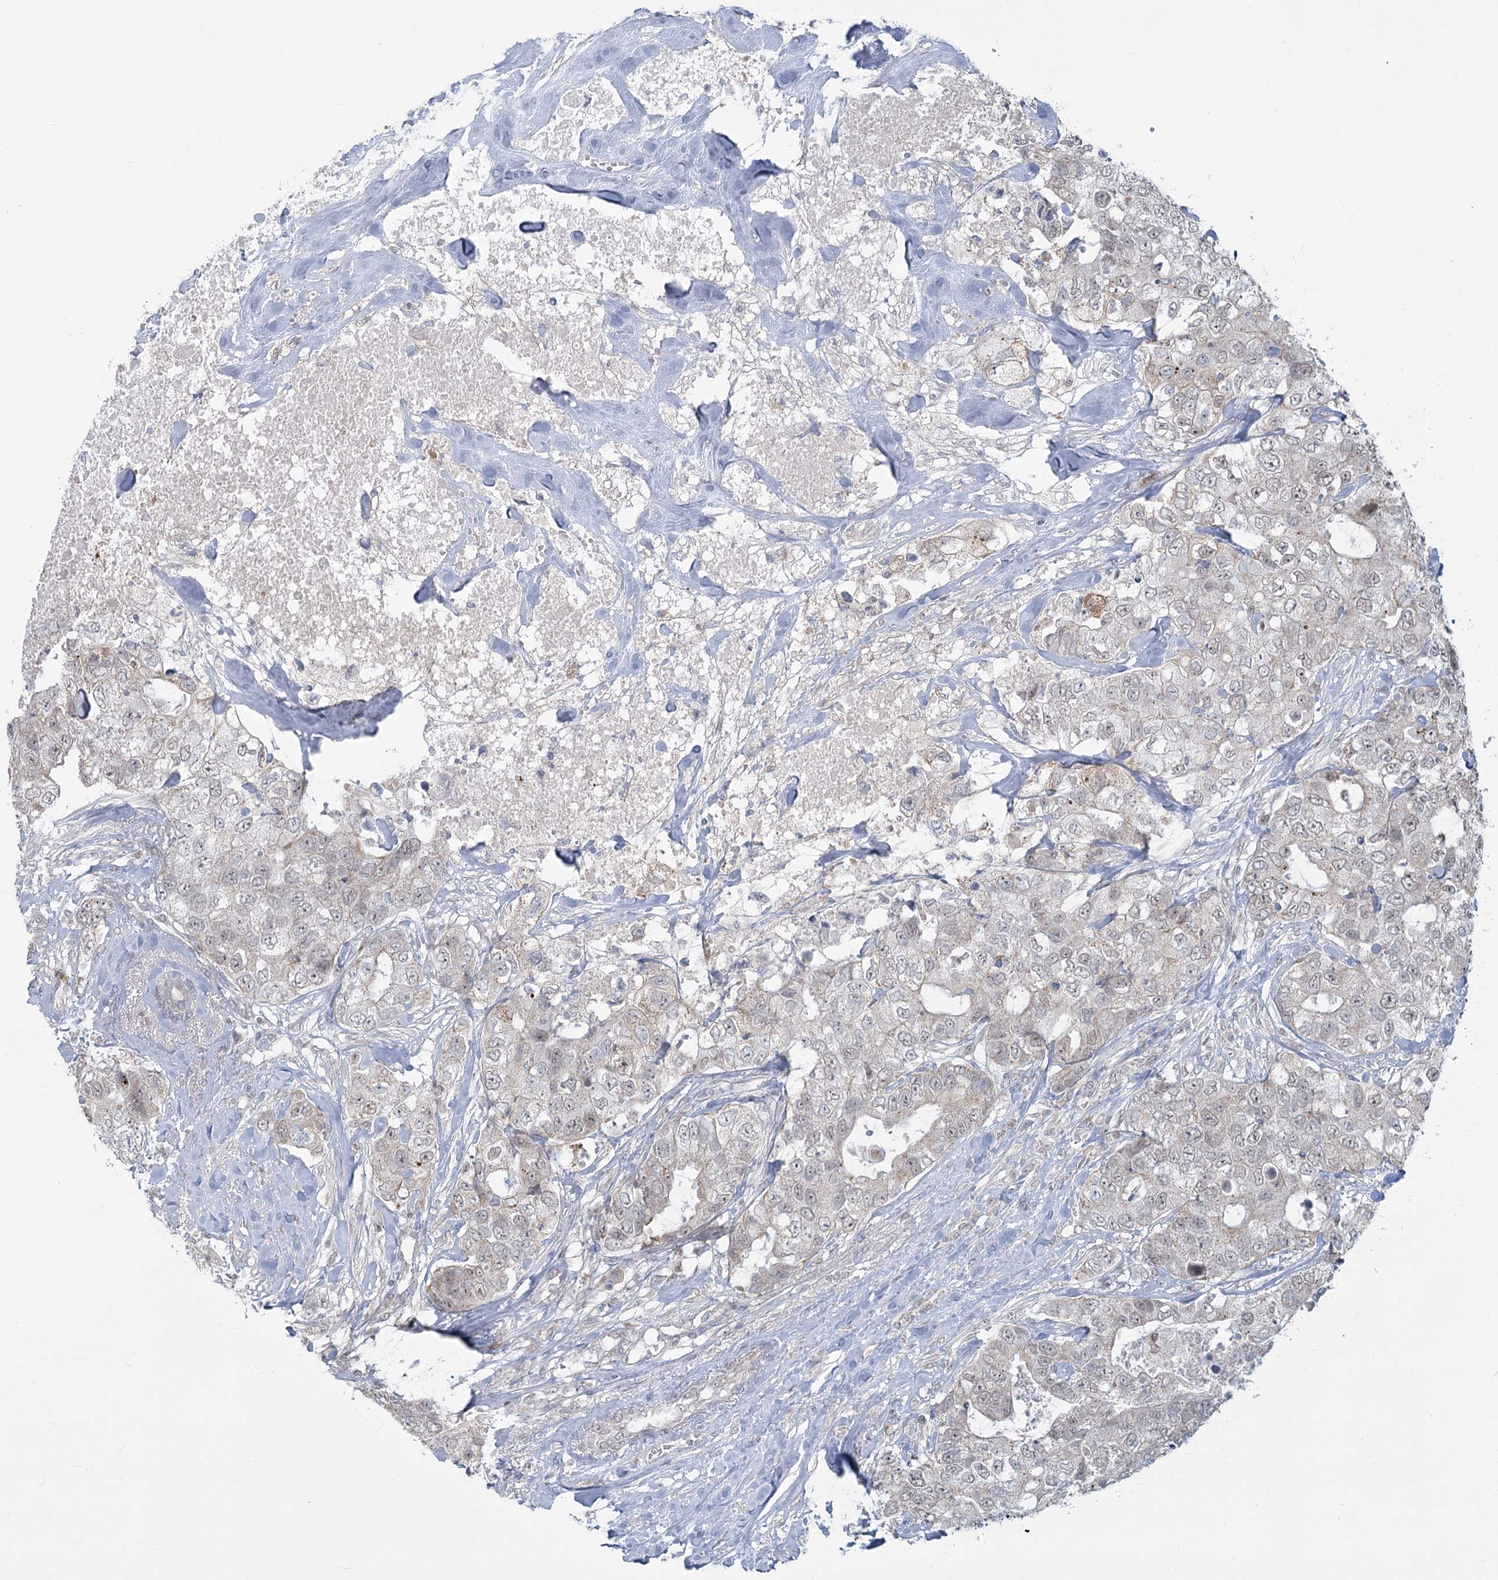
{"staining": {"intensity": "weak", "quantity": "<25%", "location": "cytoplasmic/membranous"}, "tissue": "breast cancer", "cell_type": "Tumor cells", "image_type": "cancer", "snomed": [{"axis": "morphology", "description": "Duct carcinoma"}, {"axis": "topography", "description": "Breast"}], "caption": "Immunohistochemistry (IHC) of breast cancer demonstrates no staining in tumor cells. The staining is performed using DAB (3,3'-diaminobenzidine) brown chromogen with nuclei counter-stained in using hematoxylin.", "gene": "MTG1", "patient": {"sex": "female", "age": 62}}